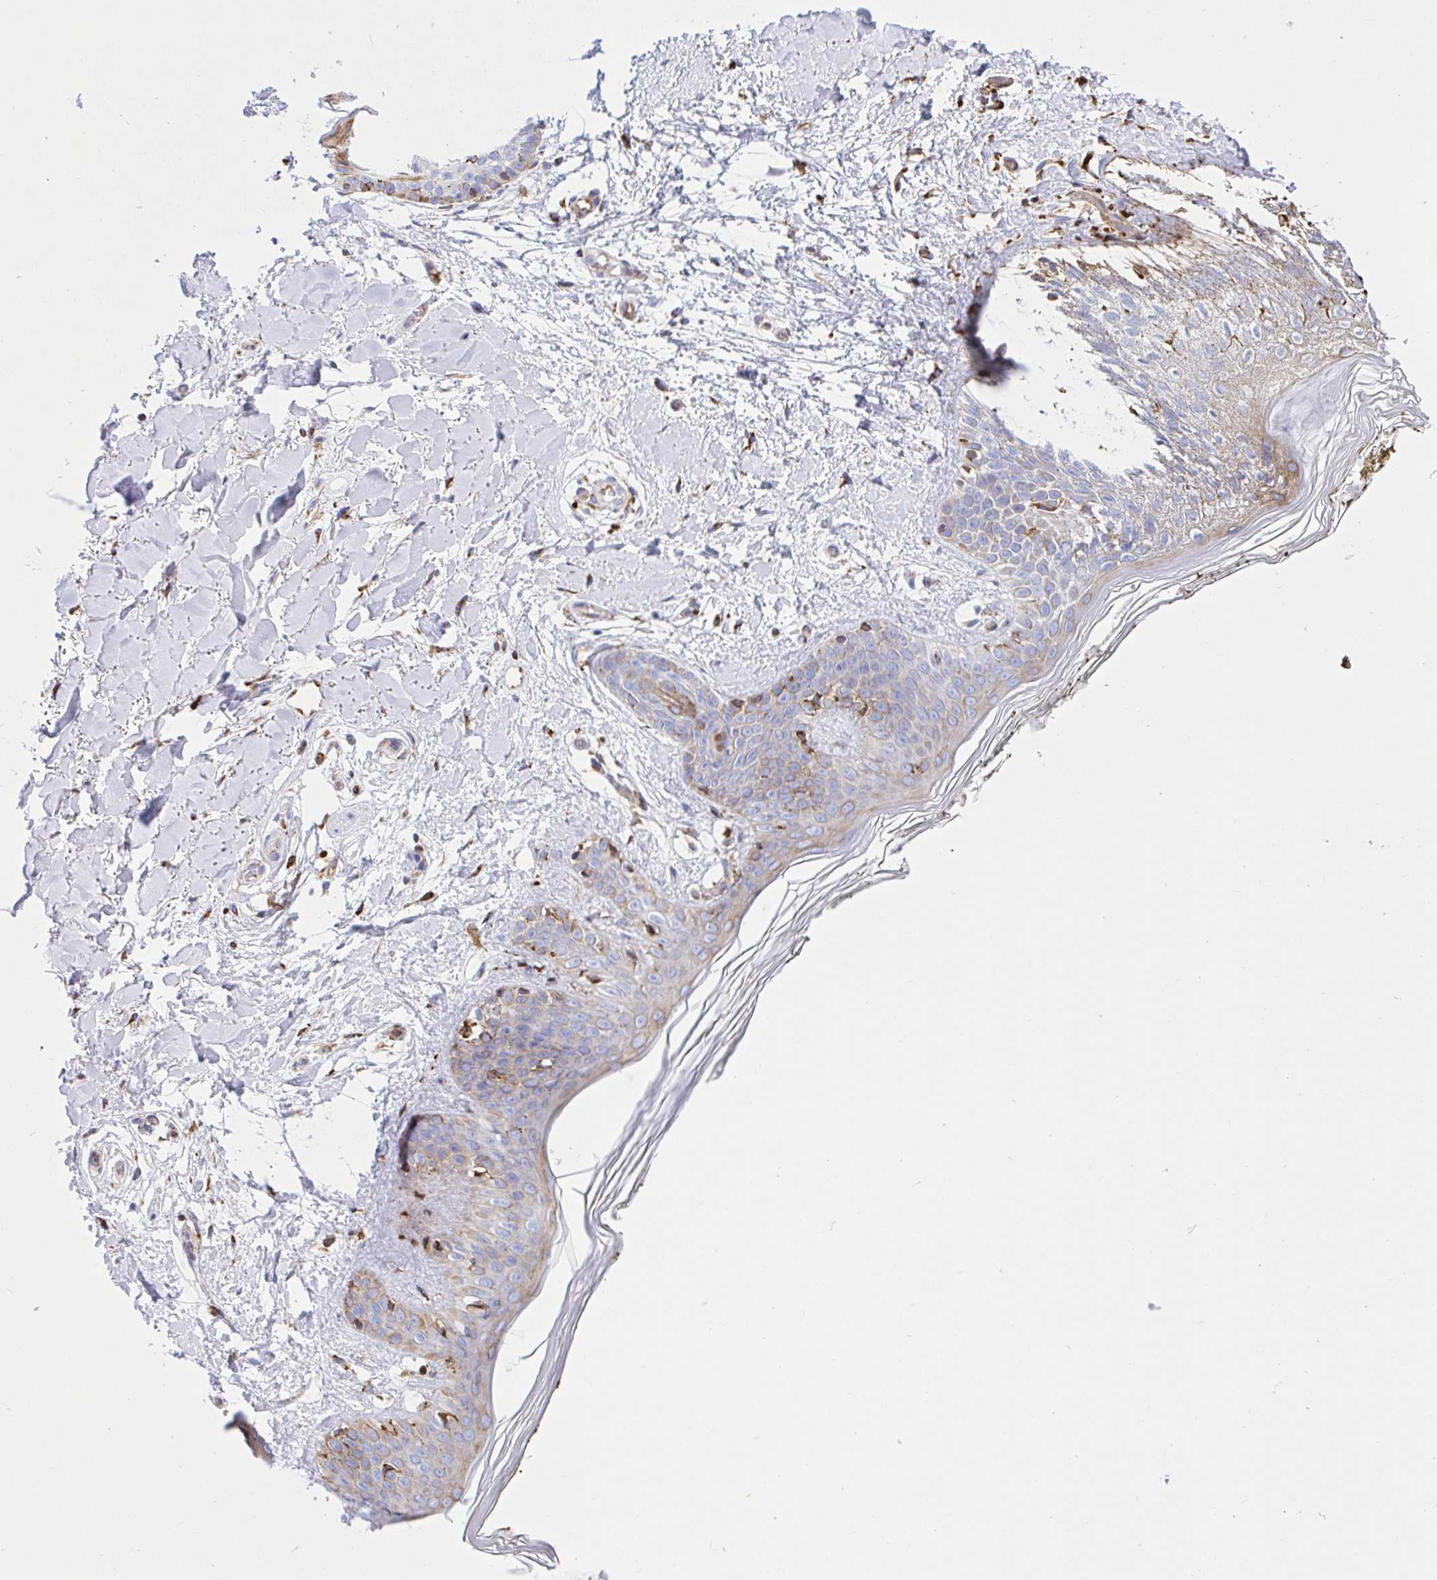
{"staining": {"intensity": "moderate", "quantity": ">75%", "location": "cytoplasmic/membranous"}, "tissue": "skin", "cell_type": "Fibroblasts", "image_type": "normal", "snomed": [{"axis": "morphology", "description": "Normal tissue, NOS"}, {"axis": "topography", "description": "Skin"}], "caption": "Immunohistochemical staining of unremarkable human skin demonstrates >75% levels of moderate cytoplasmic/membranous protein staining in approximately >75% of fibroblasts.", "gene": "CLGN", "patient": {"sex": "female", "age": 34}}